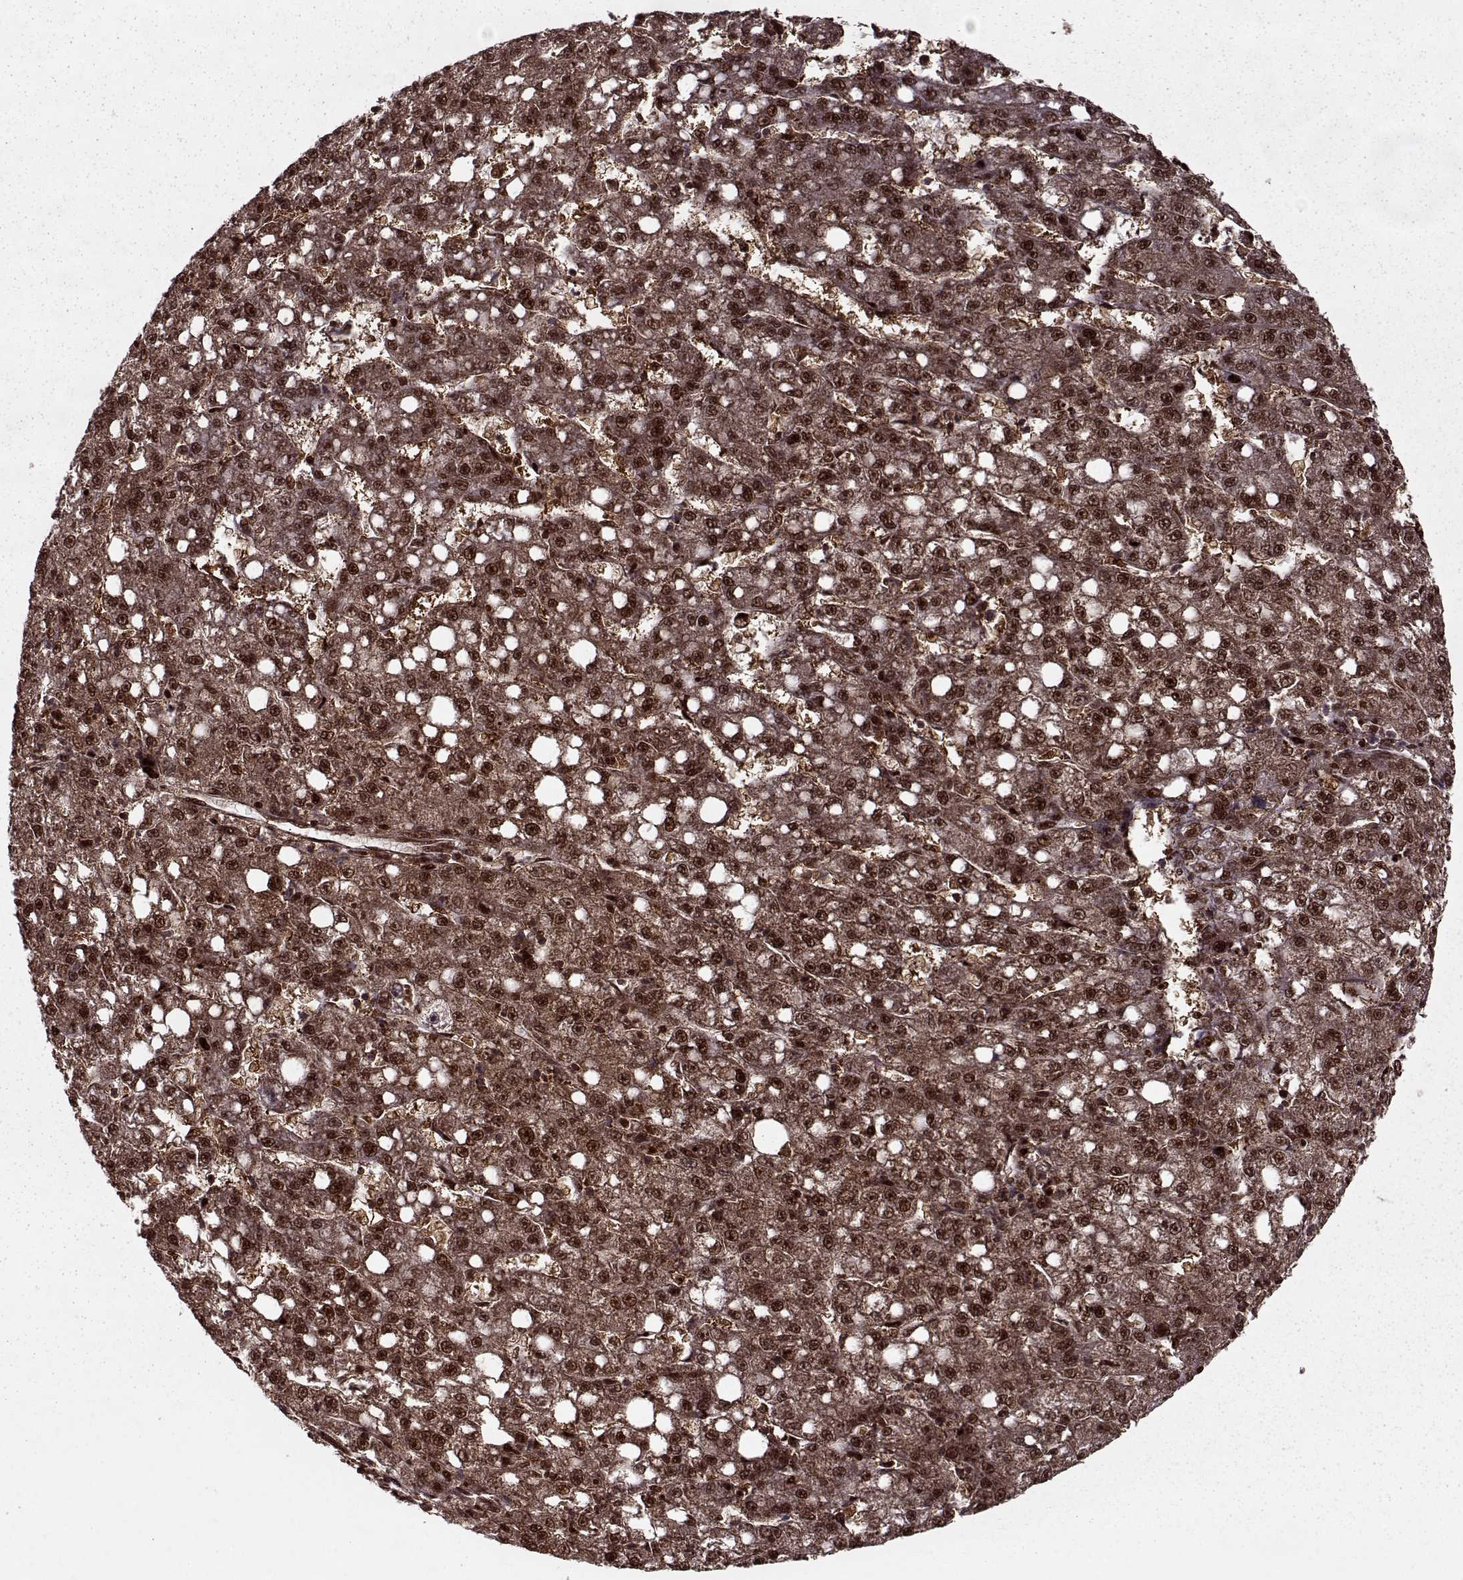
{"staining": {"intensity": "strong", "quantity": ">75%", "location": "cytoplasmic/membranous,nuclear"}, "tissue": "liver cancer", "cell_type": "Tumor cells", "image_type": "cancer", "snomed": [{"axis": "morphology", "description": "Carcinoma, Hepatocellular, NOS"}, {"axis": "topography", "description": "Liver"}], "caption": "A high amount of strong cytoplasmic/membranous and nuclear staining is present in about >75% of tumor cells in liver cancer (hepatocellular carcinoma) tissue.", "gene": "PSMA7", "patient": {"sex": "female", "age": 65}}